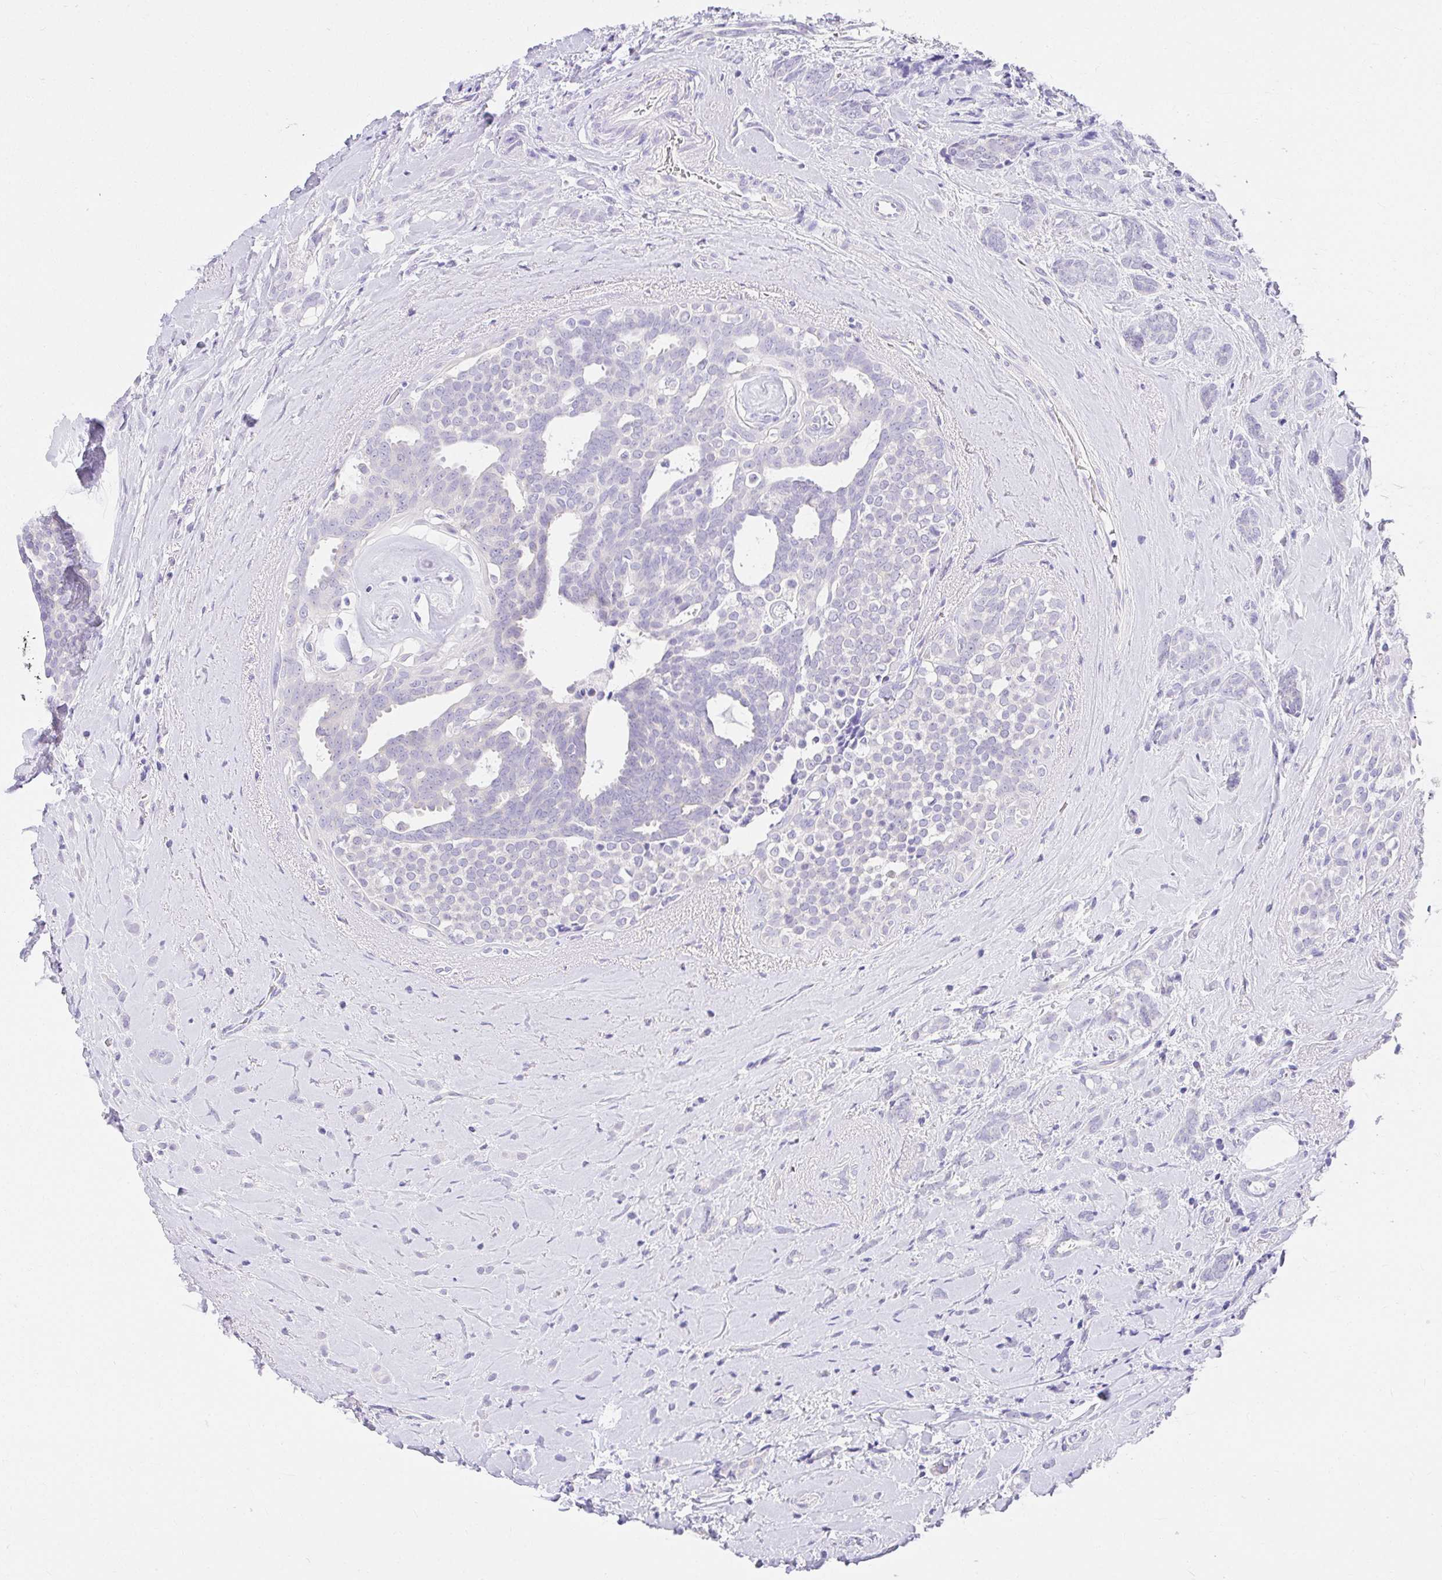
{"staining": {"intensity": "negative", "quantity": "none", "location": "none"}, "tissue": "breast cancer", "cell_type": "Tumor cells", "image_type": "cancer", "snomed": [{"axis": "morphology", "description": "Intraductal carcinoma, in situ"}, {"axis": "morphology", "description": "Duct carcinoma"}, {"axis": "morphology", "description": "Lobular carcinoma, in situ"}, {"axis": "topography", "description": "Breast"}], "caption": "Breast cancer (lobular carcinoma in situ) was stained to show a protein in brown. There is no significant staining in tumor cells.", "gene": "VGLL1", "patient": {"sex": "female", "age": 44}}